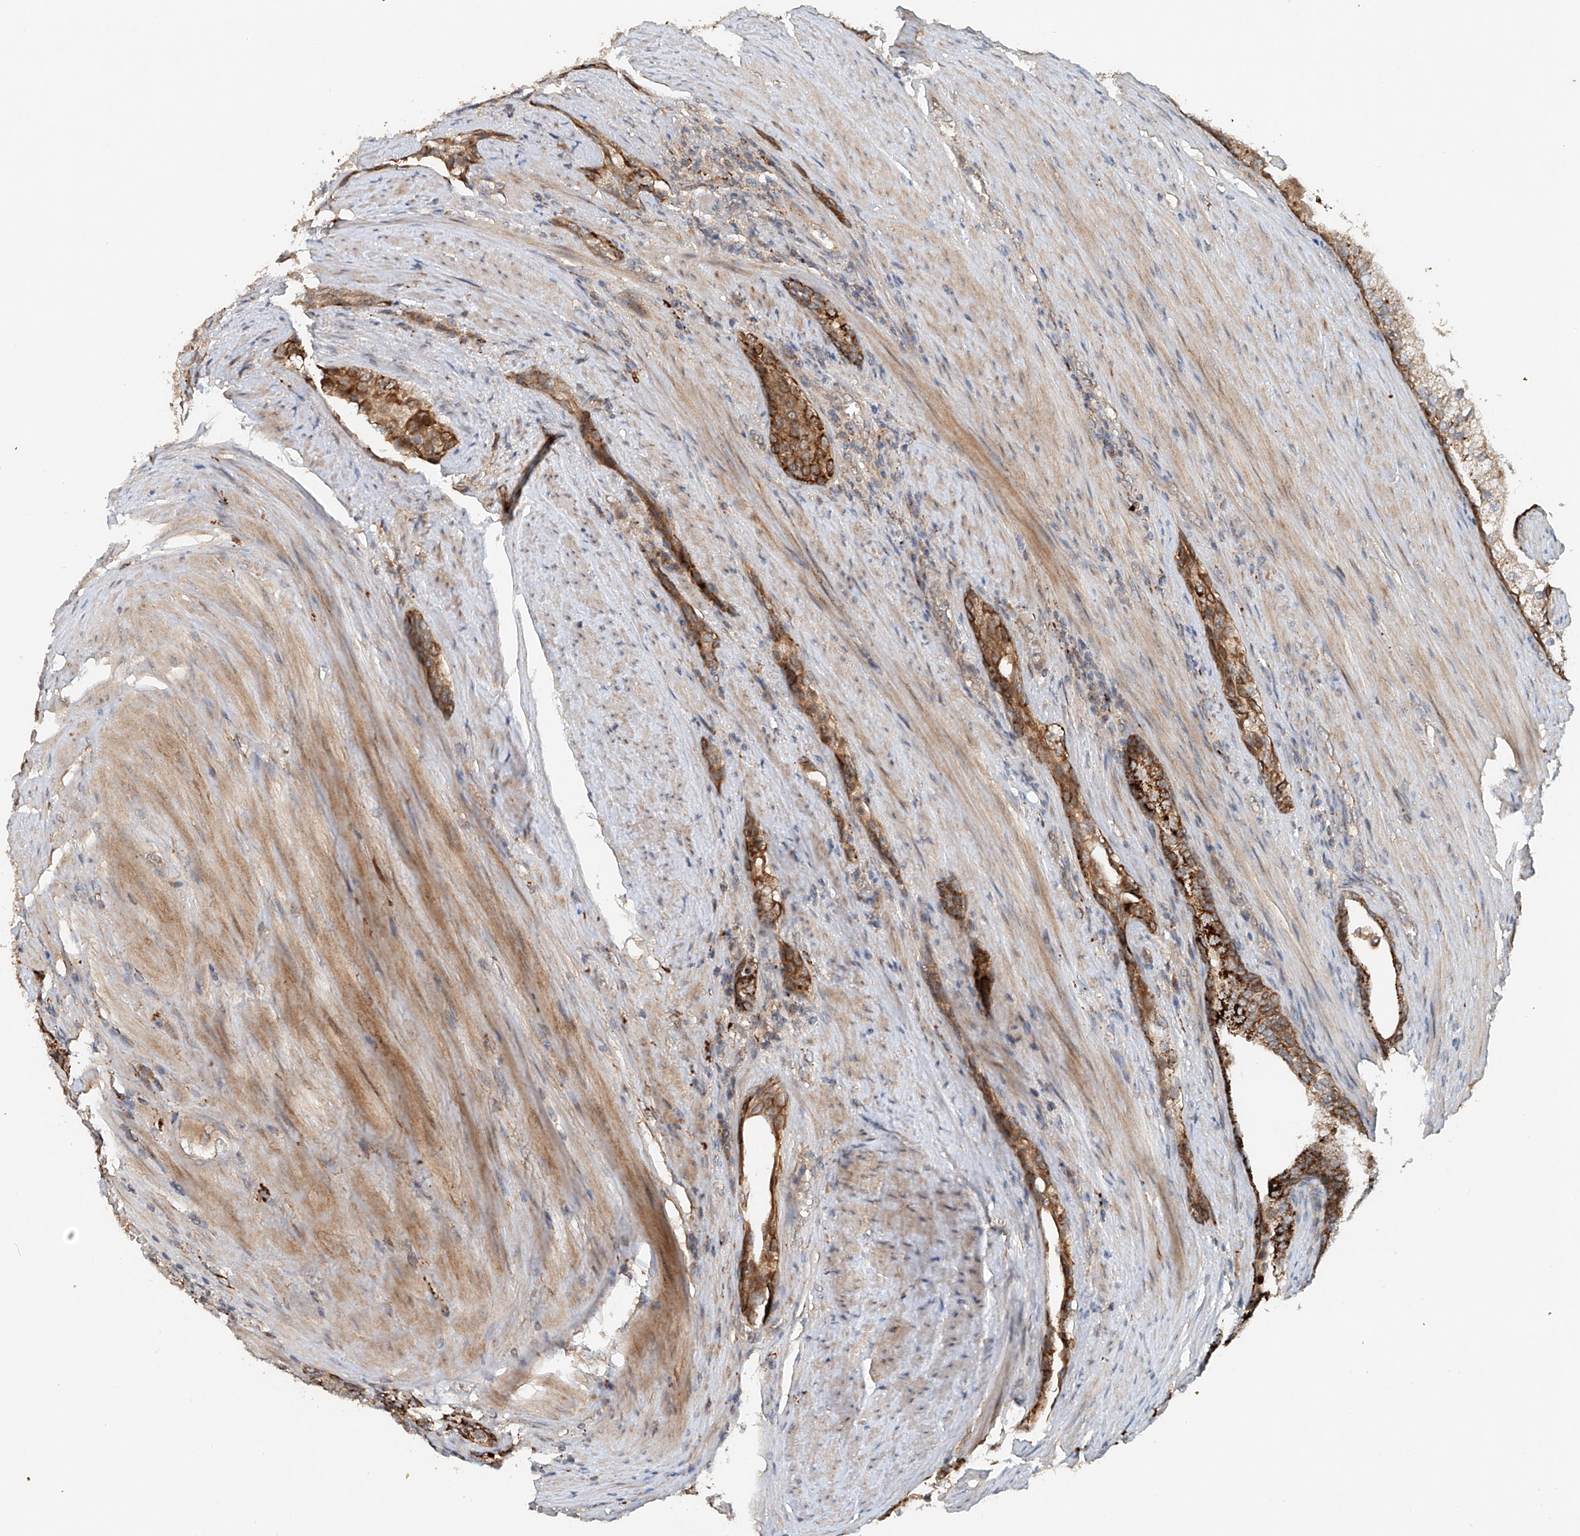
{"staining": {"intensity": "moderate", "quantity": ">75%", "location": "cytoplasmic/membranous"}, "tissue": "prostate cancer", "cell_type": "Tumor cells", "image_type": "cancer", "snomed": [{"axis": "morphology", "description": "Adenocarcinoma, High grade"}, {"axis": "topography", "description": "Prostate"}], "caption": "IHC (DAB (3,3'-diaminobenzidine)) staining of human high-grade adenocarcinoma (prostate) demonstrates moderate cytoplasmic/membranous protein staining in about >75% of tumor cells. The staining was performed using DAB (3,3'-diaminobenzidine) to visualize the protein expression in brown, while the nuclei were stained in blue with hematoxylin (Magnification: 20x).", "gene": "IER5", "patient": {"sex": "male", "age": 60}}